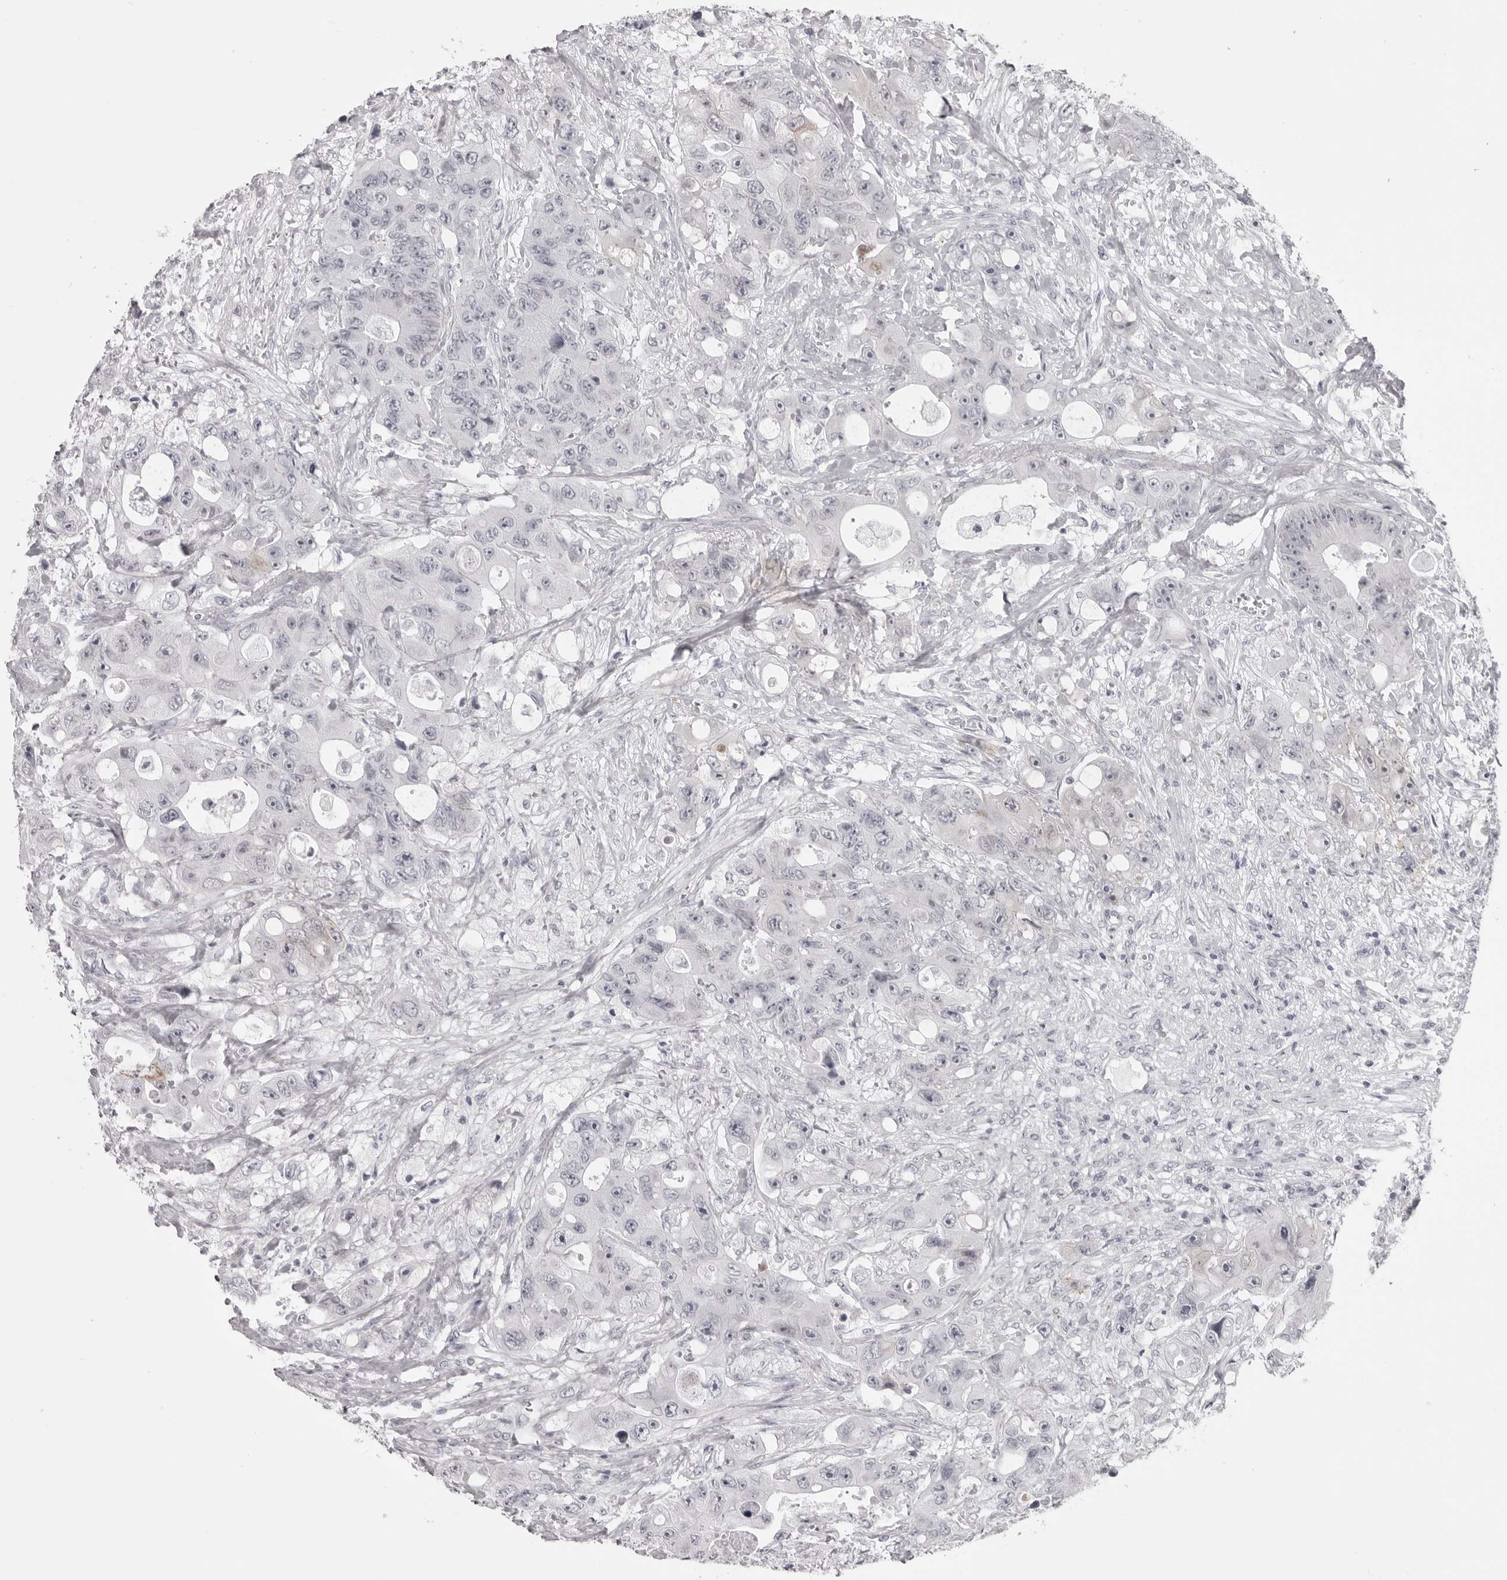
{"staining": {"intensity": "negative", "quantity": "none", "location": "none"}, "tissue": "colorectal cancer", "cell_type": "Tumor cells", "image_type": "cancer", "snomed": [{"axis": "morphology", "description": "Adenocarcinoma, NOS"}, {"axis": "topography", "description": "Colon"}], "caption": "High magnification brightfield microscopy of colorectal cancer (adenocarcinoma) stained with DAB (brown) and counterstained with hematoxylin (blue): tumor cells show no significant expression.", "gene": "NUDT18", "patient": {"sex": "female", "age": 46}}